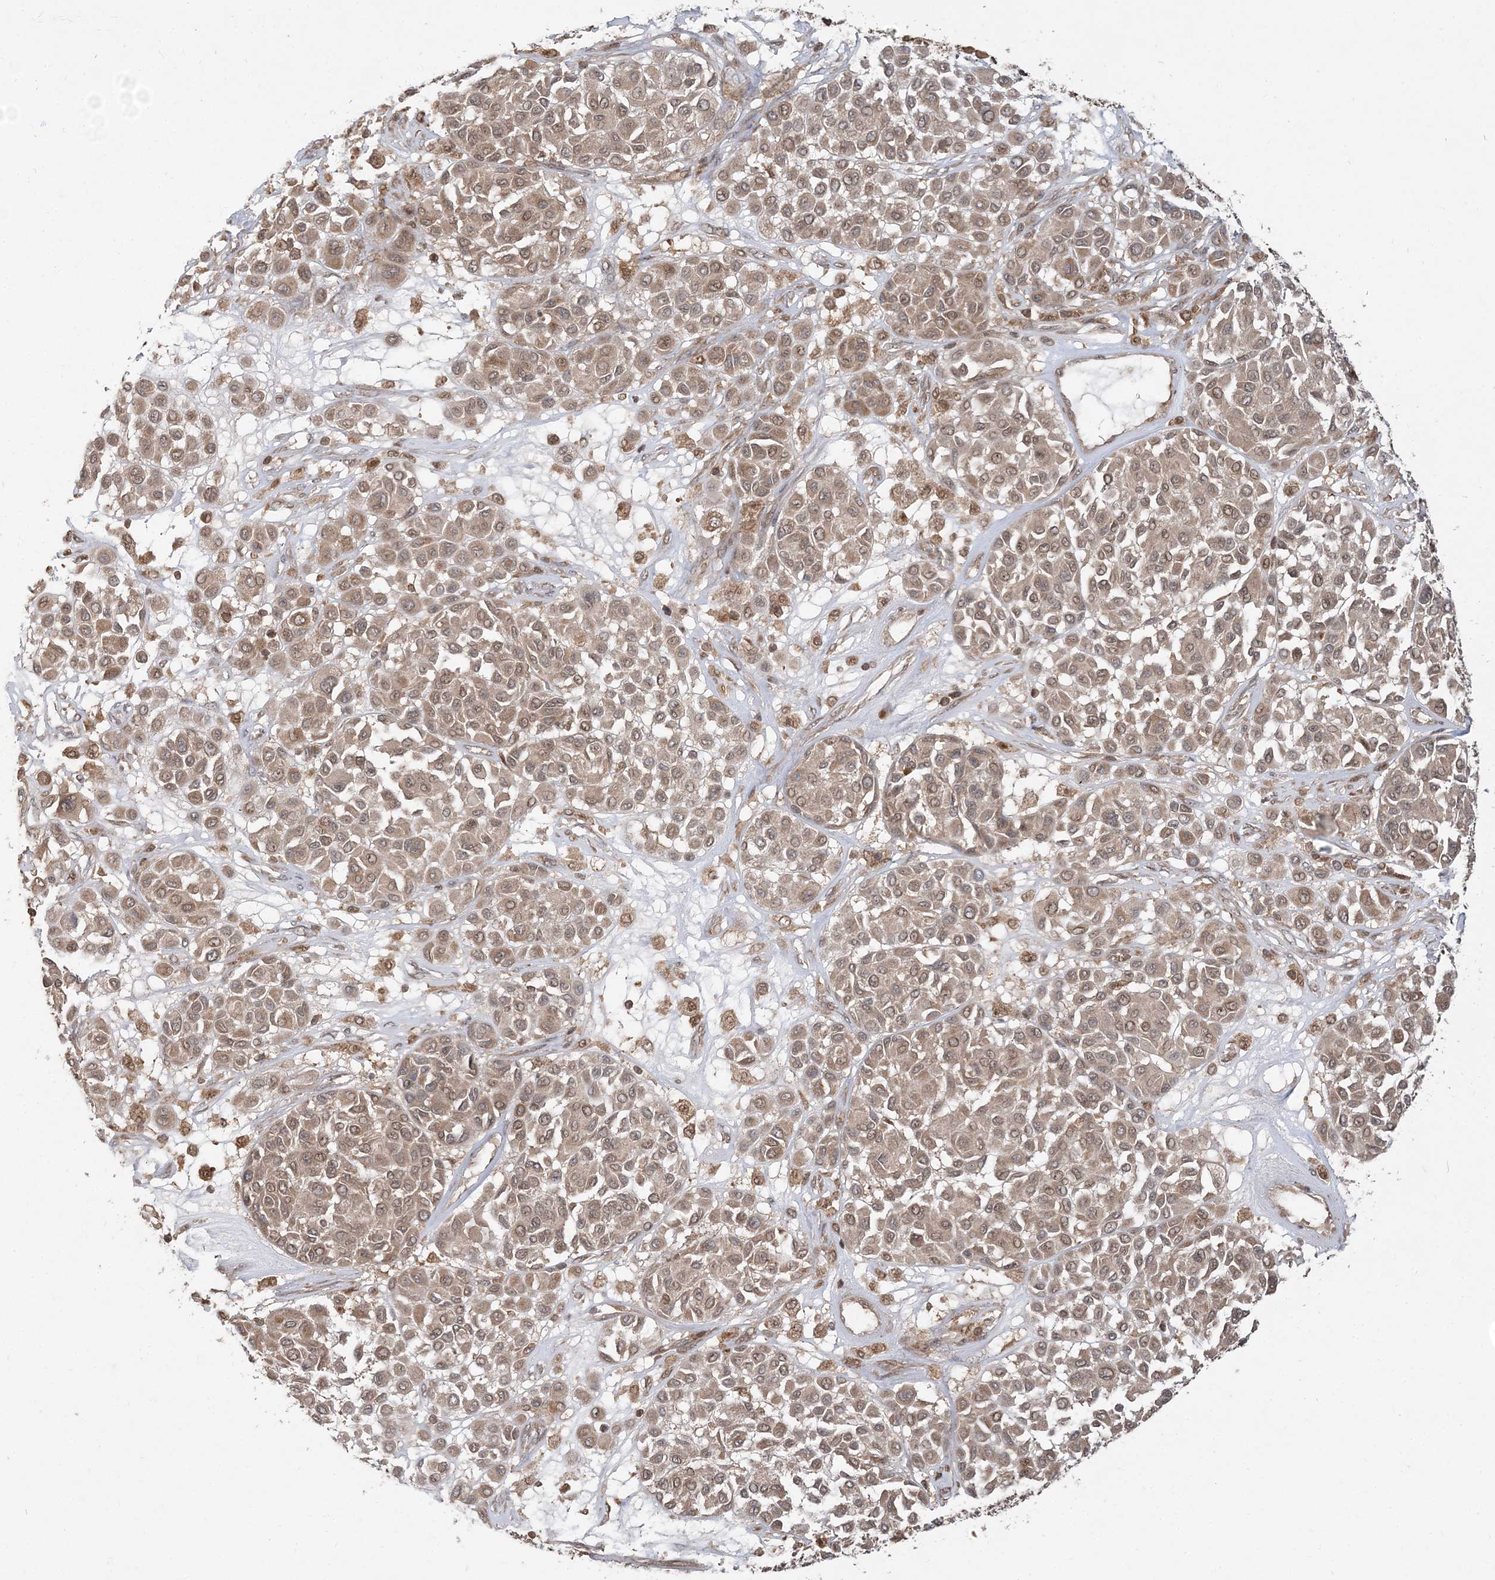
{"staining": {"intensity": "weak", "quantity": ">75%", "location": "cytoplasmic/membranous,nuclear"}, "tissue": "melanoma", "cell_type": "Tumor cells", "image_type": "cancer", "snomed": [{"axis": "morphology", "description": "Malignant melanoma, Metastatic site"}, {"axis": "topography", "description": "Soft tissue"}], "caption": "Brown immunohistochemical staining in human malignant melanoma (metastatic site) reveals weak cytoplasmic/membranous and nuclear positivity in approximately >75% of tumor cells.", "gene": "CAB39", "patient": {"sex": "male", "age": 41}}